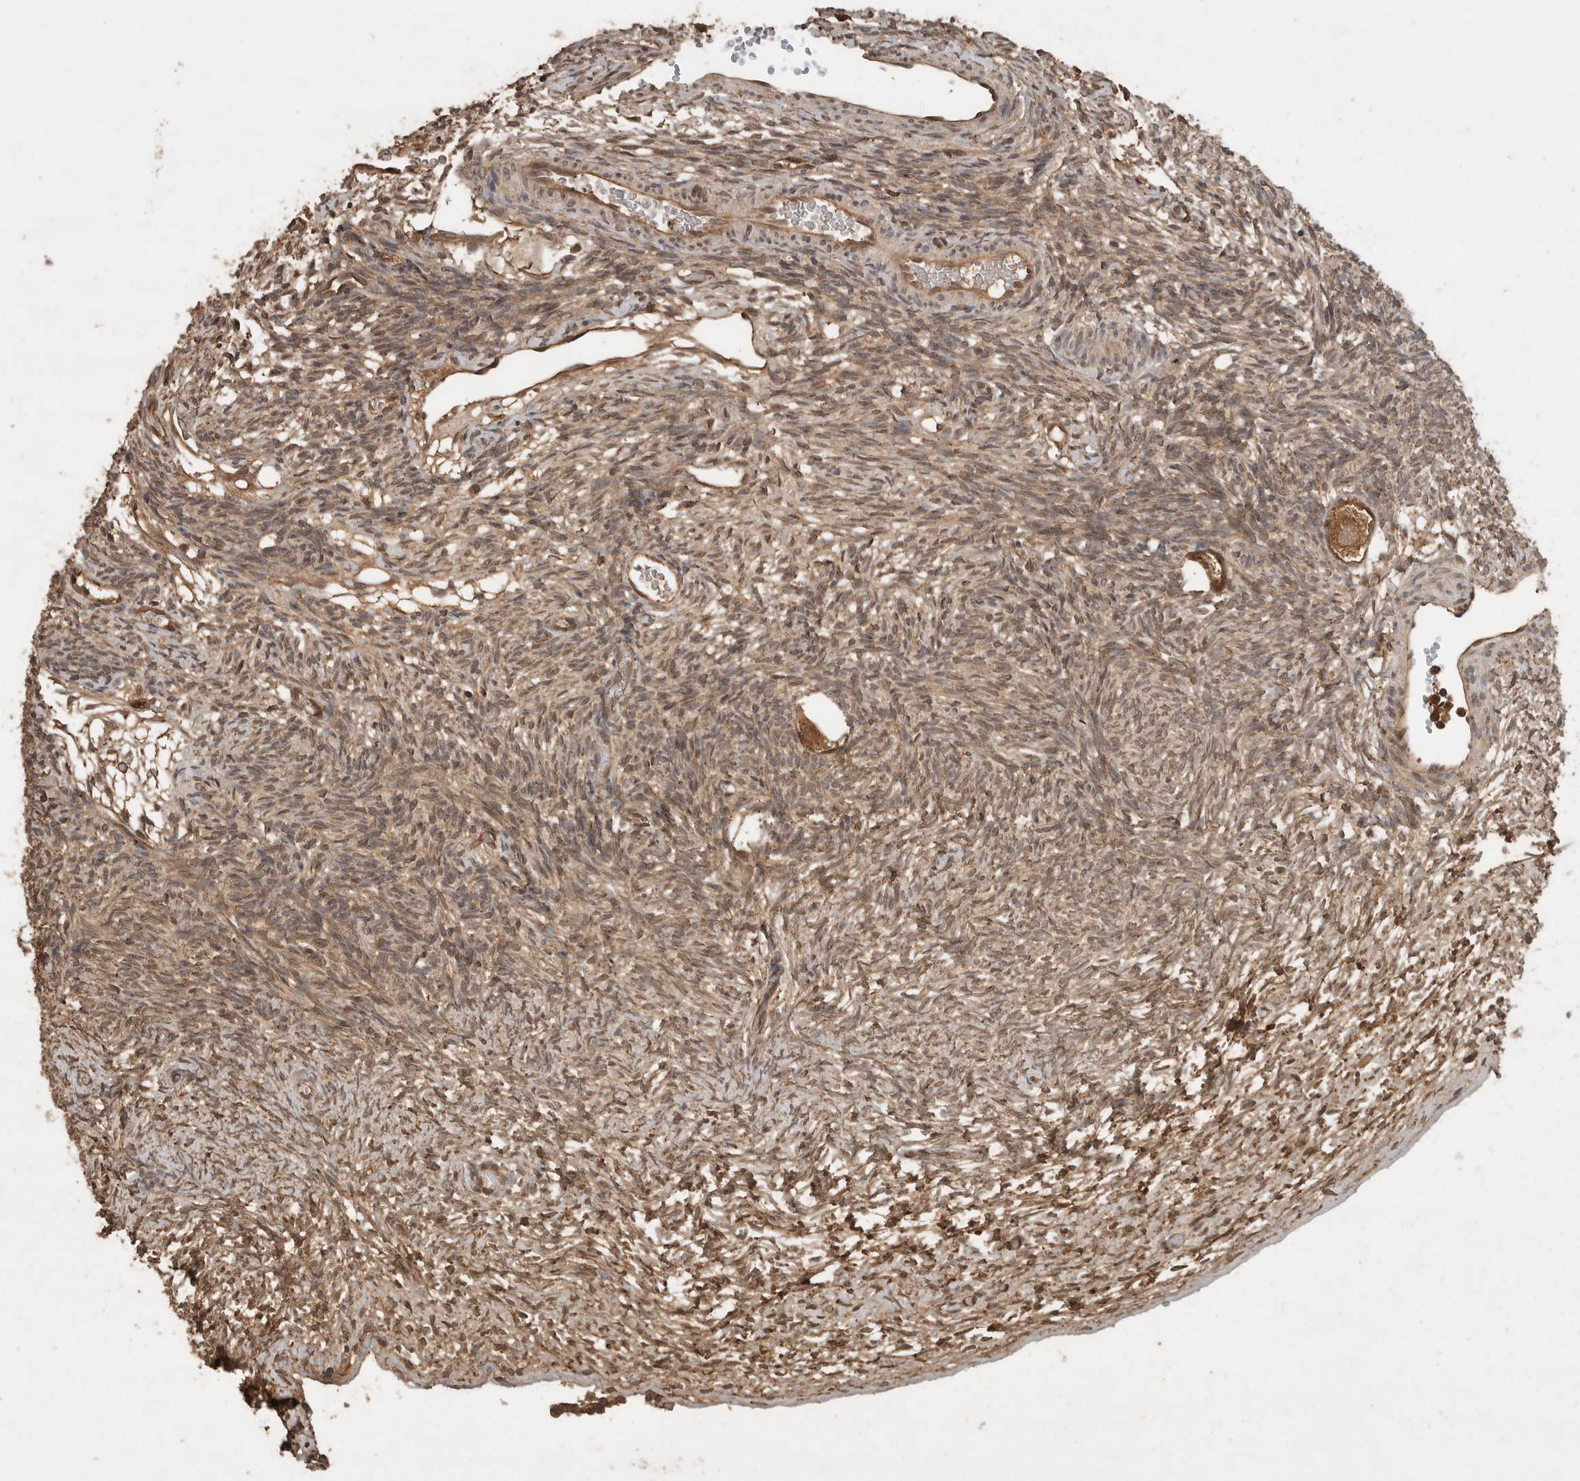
{"staining": {"intensity": "moderate", "quantity": ">75%", "location": "cytoplasmic/membranous"}, "tissue": "ovary", "cell_type": "Follicle cells", "image_type": "normal", "snomed": [{"axis": "morphology", "description": "Normal tissue, NOS"}, {"axis": "topography", "description": "Ovary"}], "caption": "Brown immunohistochemical staining in unremarkable ovary exhibits moderate cytoplasmic/membranous positivity in about >75% of follicle cells.", "gene": "OTUD7B", "patient": {"sex": "female", "age": 34}}